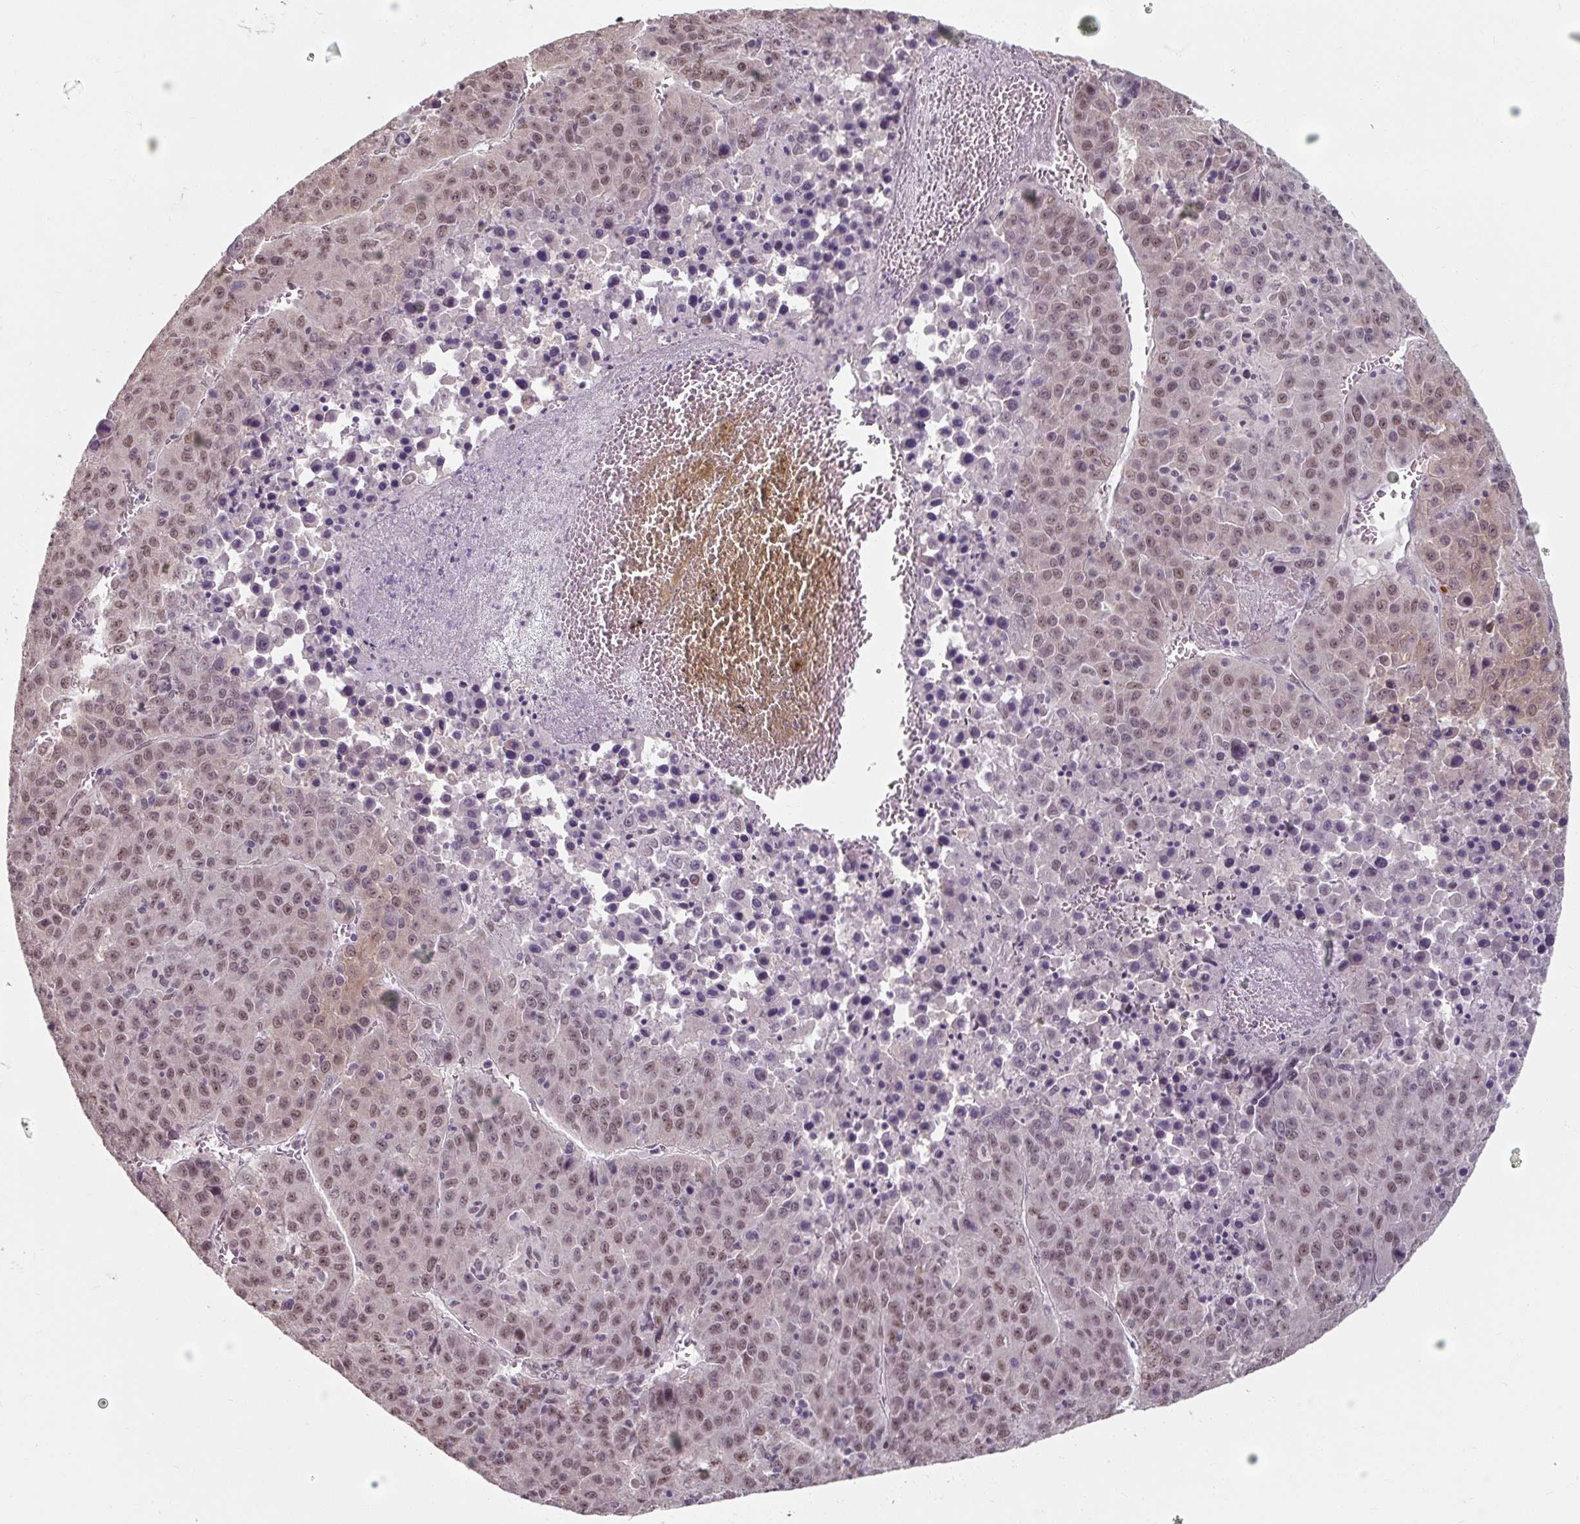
{"staining": {"intensity": "moderate", "quantity": ">75%", "location": "nuclear"}, "tissue": "liver cancer", "cell_type": "Tumor cells", "image_type": "cancer", "snomed": [{"axis": "morphology", "description": "Carcinoma, Hepatocellular, NOS"}, {"axis": "topography", "description": "Liver"}], "caption": "Immunohistochemistry image of neoplastic tissue: liver hepatocellular carcinoma stained using IHC shows medium levels of moderate protein expression localized specifically in the nuclear of tumor cells, appearing as a nuclear brown color.", "gene": "ZFTRAF1", "patient": {"sex": "female", "age": 53}}